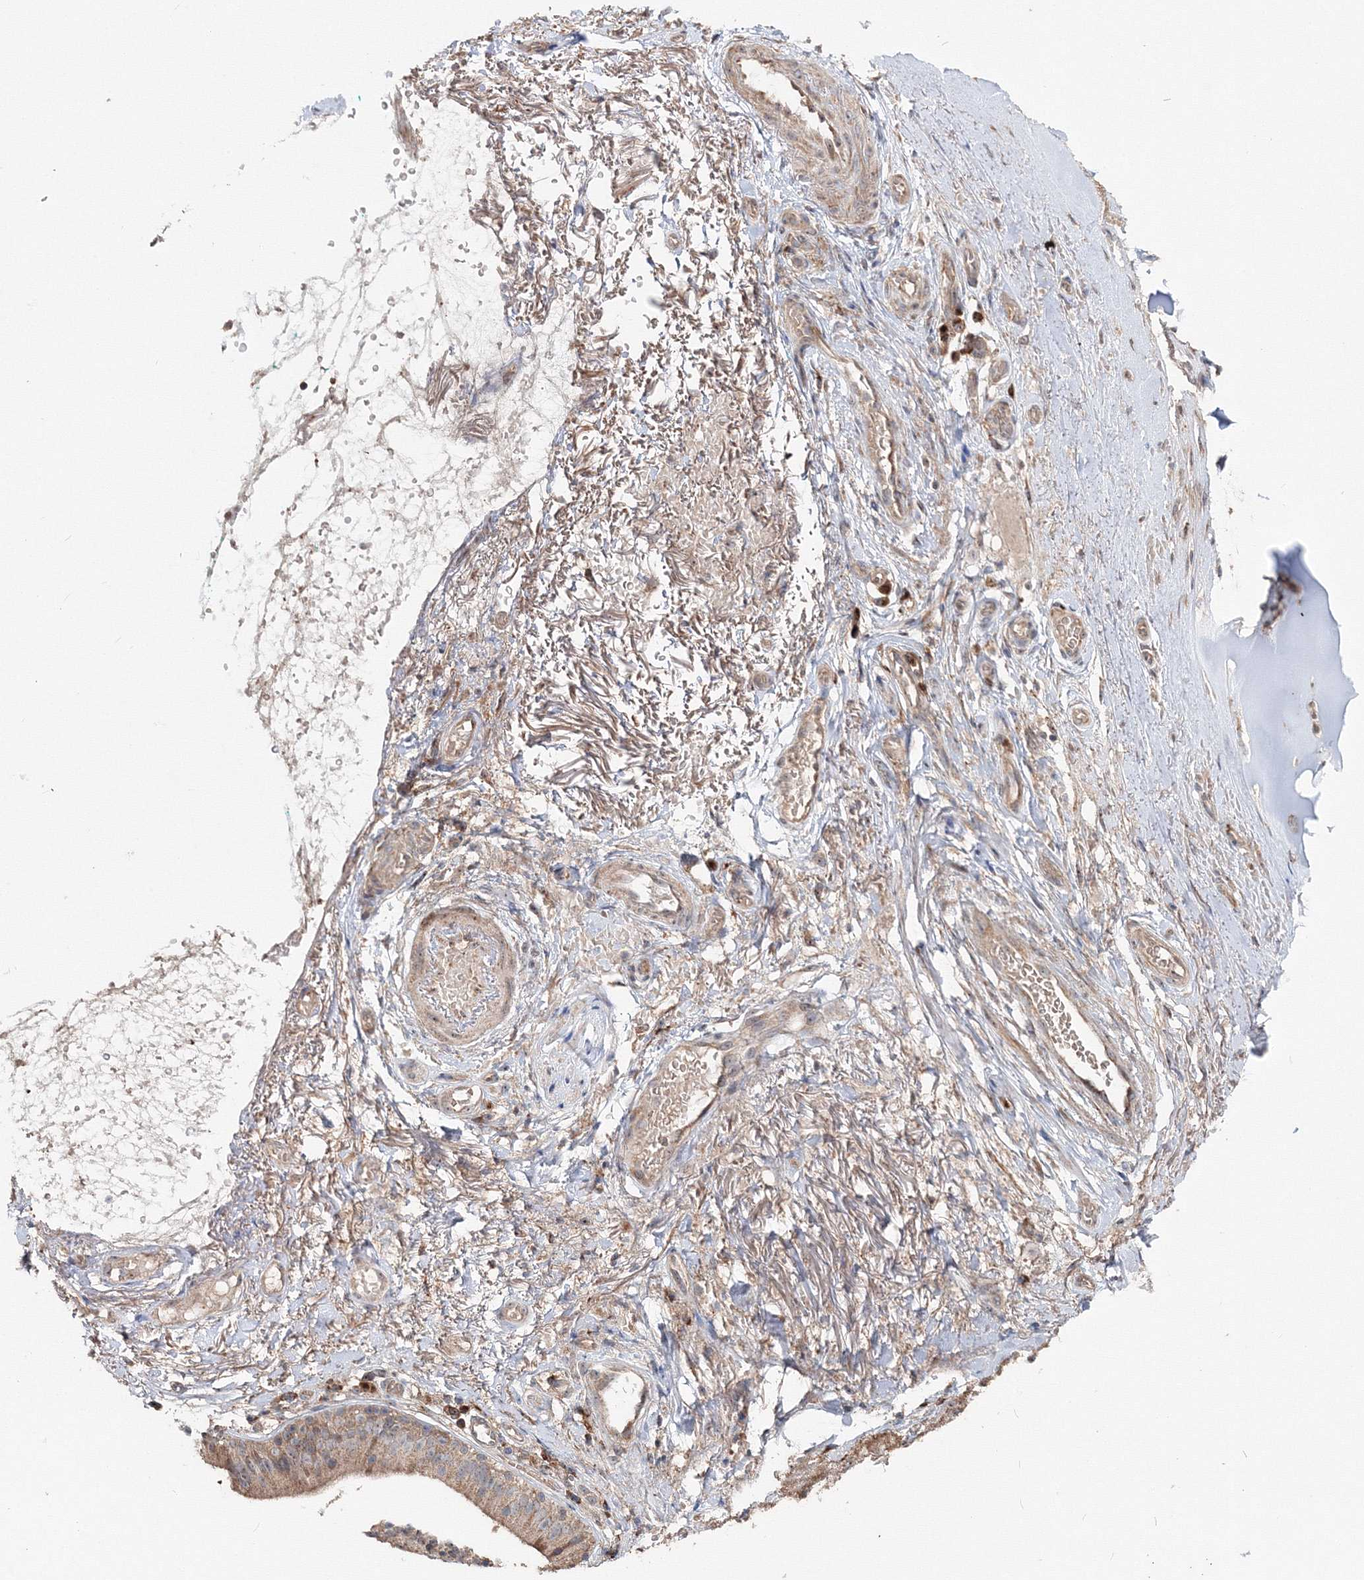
{"staining": {"intensity": "weak", "quantity": "25%-75%", "location": "cytoplasmic/membranous"}, "tissue": "soft tissue", "cell_type": "Fibroblasts", "image_type": "normal", "snomed": [{"axis": "morphology", "description": "Normal tissue, NOS"}, {"axis": "morphology", "description": "Basal cell carcinoma"}, {"axis": "topography", "description": "Cartilage tissue"}, {"axis": "topography", "description": "Nasopharynx"}, {"axis": "topography", "description": "Oral tissue"}], "caption": "A micrograph of human soft tissue stained for a protein displays weak cytoplasmic/membranous brown staining in fibroblasts. (DAB IHC with brightfield microscopy, high magnification).", "gene": "PEX13", "patient": {"sex": "female", "age": 77}}